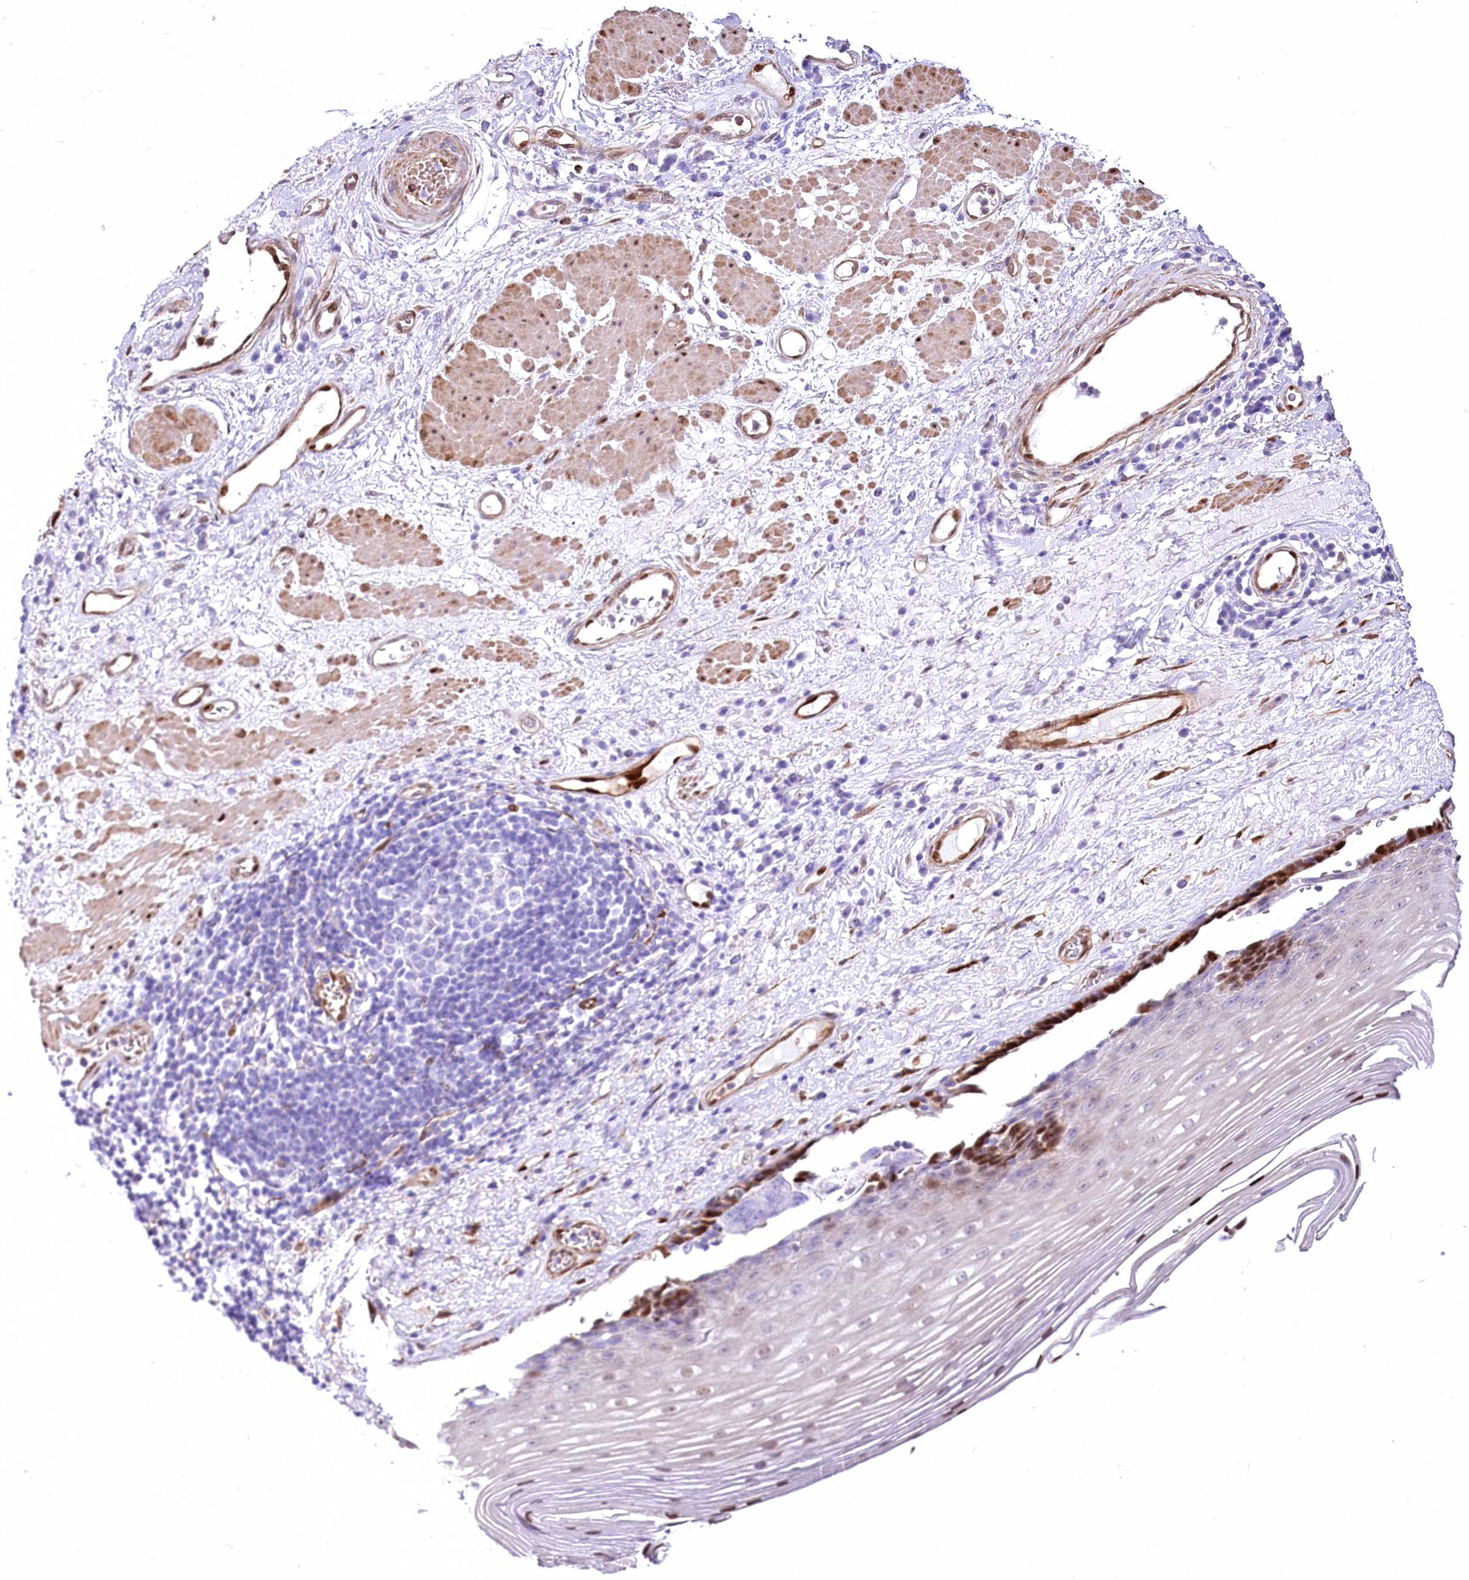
{"staining": {"intensity": "strong", "quantity": "<25%", "location": "nuclear"}, "tissue": "esophagus", "cell_type": "Squamous epithelial cells", "image_type": "normal", "snomed": [{"axis": "morphology", "description": "Normal tissue, NOS"}, {"axis": "topography", "description": "Esophagus"}], "caption": "Immunohistochemistry (IHC) photomicrograph of benign human esophagus stained for a protein (brown), which demonstrates medium levels of strong nuclear positivity in approximately <25% of squamous epithelial cells.", "gene": "PTMS", "patient": {"sex": "male", "age": 62}}